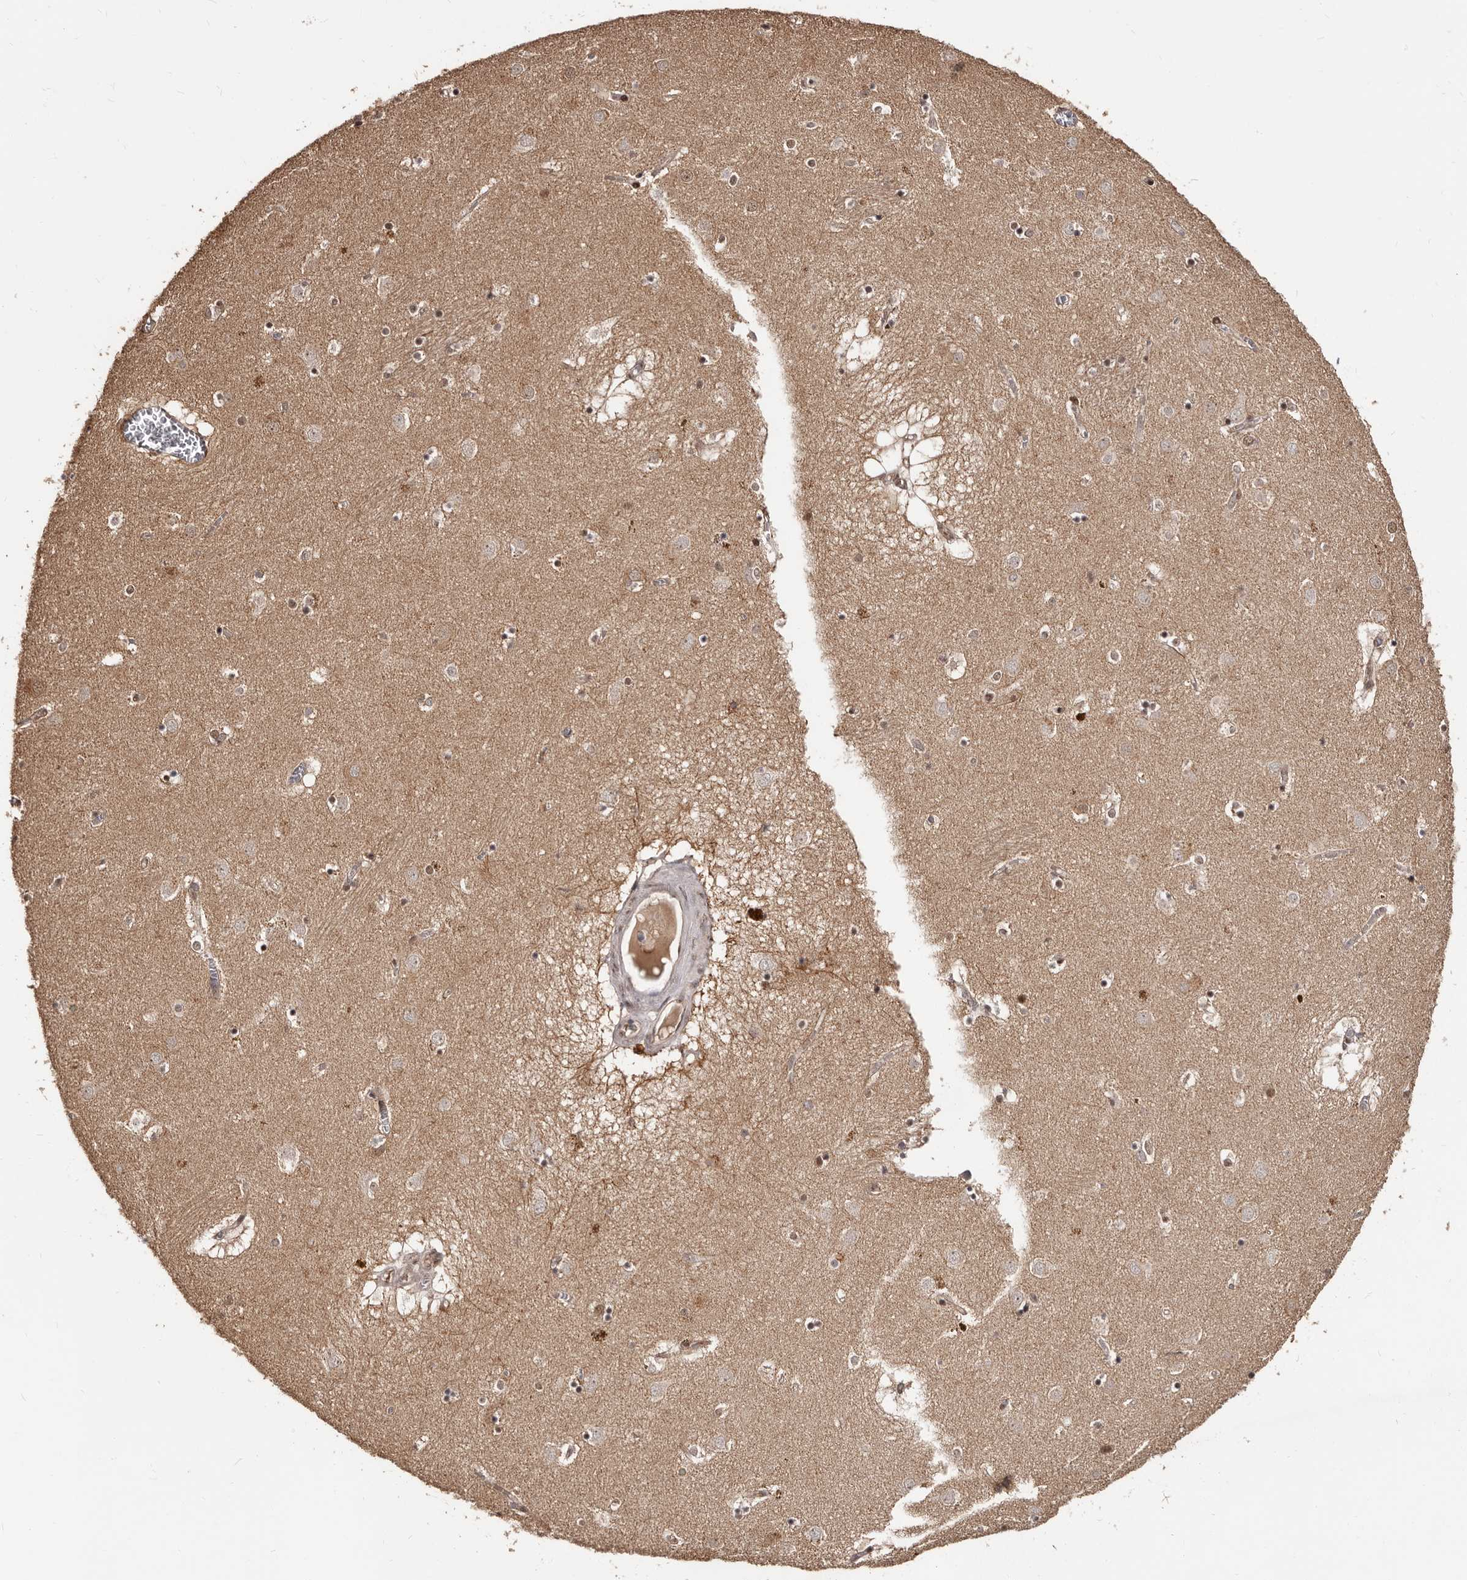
{"staining": {"intensity": "moderate", "quantity": "<25%", "location": "nuclear"}, "tissue": "caudate", "cell_type": "Glial cells", "image_type": "normal", "snomed": [{"axis": "morphology", "description": "Normal tissue, NOS"}, {"axis": "topography", "description": "Lateral ventricle wall"}], "caption": "Immunohistochemical staining of unremarkable caudate reveals low levels of moderate nuclear staining in approximately <25% of glial cells. (IHC, brightfield microscopy, high magnification).", "gene": "TBC1D22B", "patient": {"sex": "male", "age": 70}}